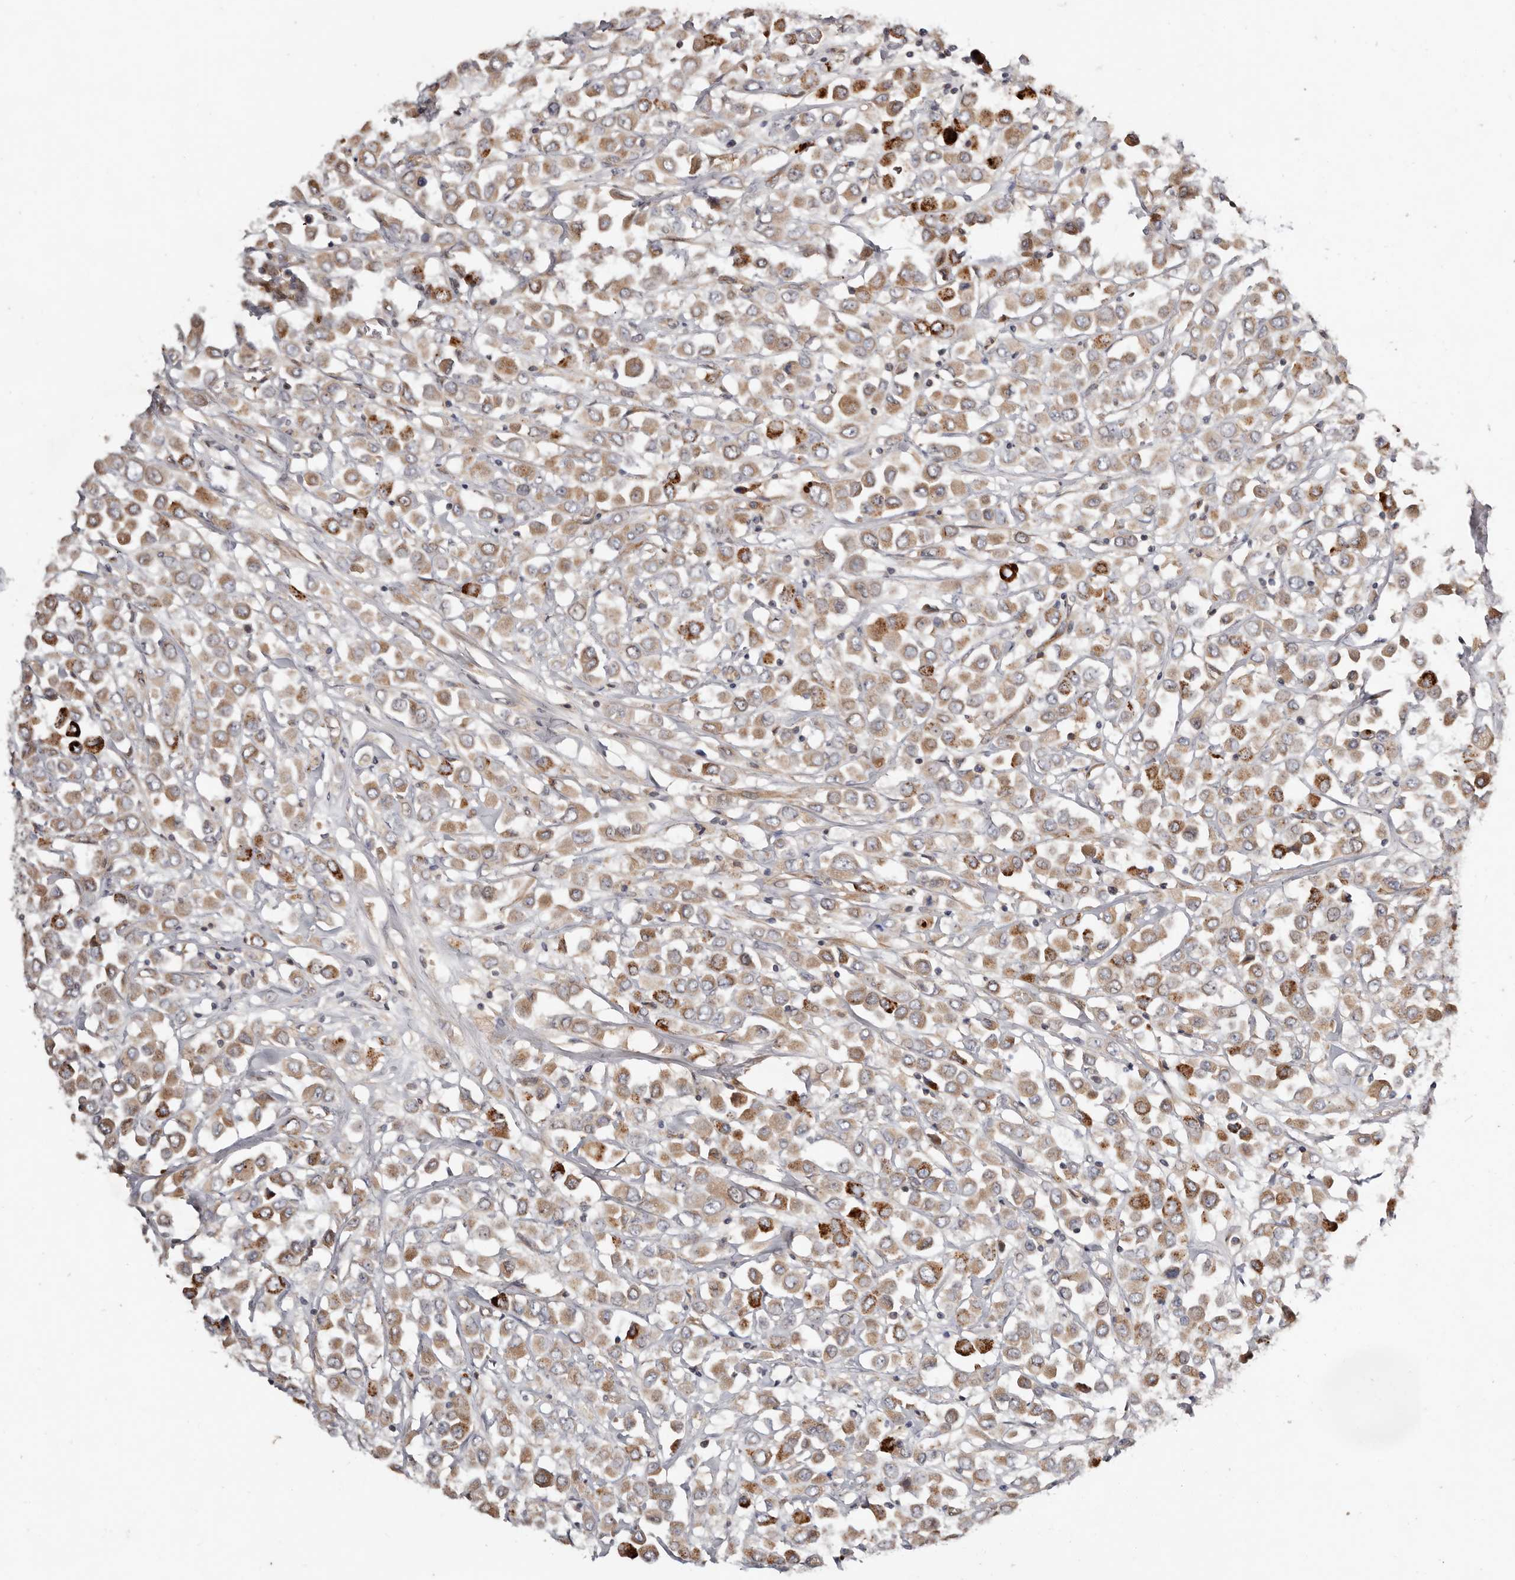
{"staining": {"intensity": "moderate", "quantity": ">75%", "location": "cytoplasmic/membranous"}, "tissue": "breast cancer", "cell_type": "Tumor cells", "image_type": "cancer", "snomed": [{"axis": "morphology", "description": "Duct carcinoma"}, {"axis": "topography", "description": "Breast"}], "caption": "Protein staining shows moderate cytoplasmic/membranous positivity in about >75% of tumor cells in breast infiltrating ductal carcinoma.", "gene": "MACF1", "patient": {"sex": "female", "age": 61}}